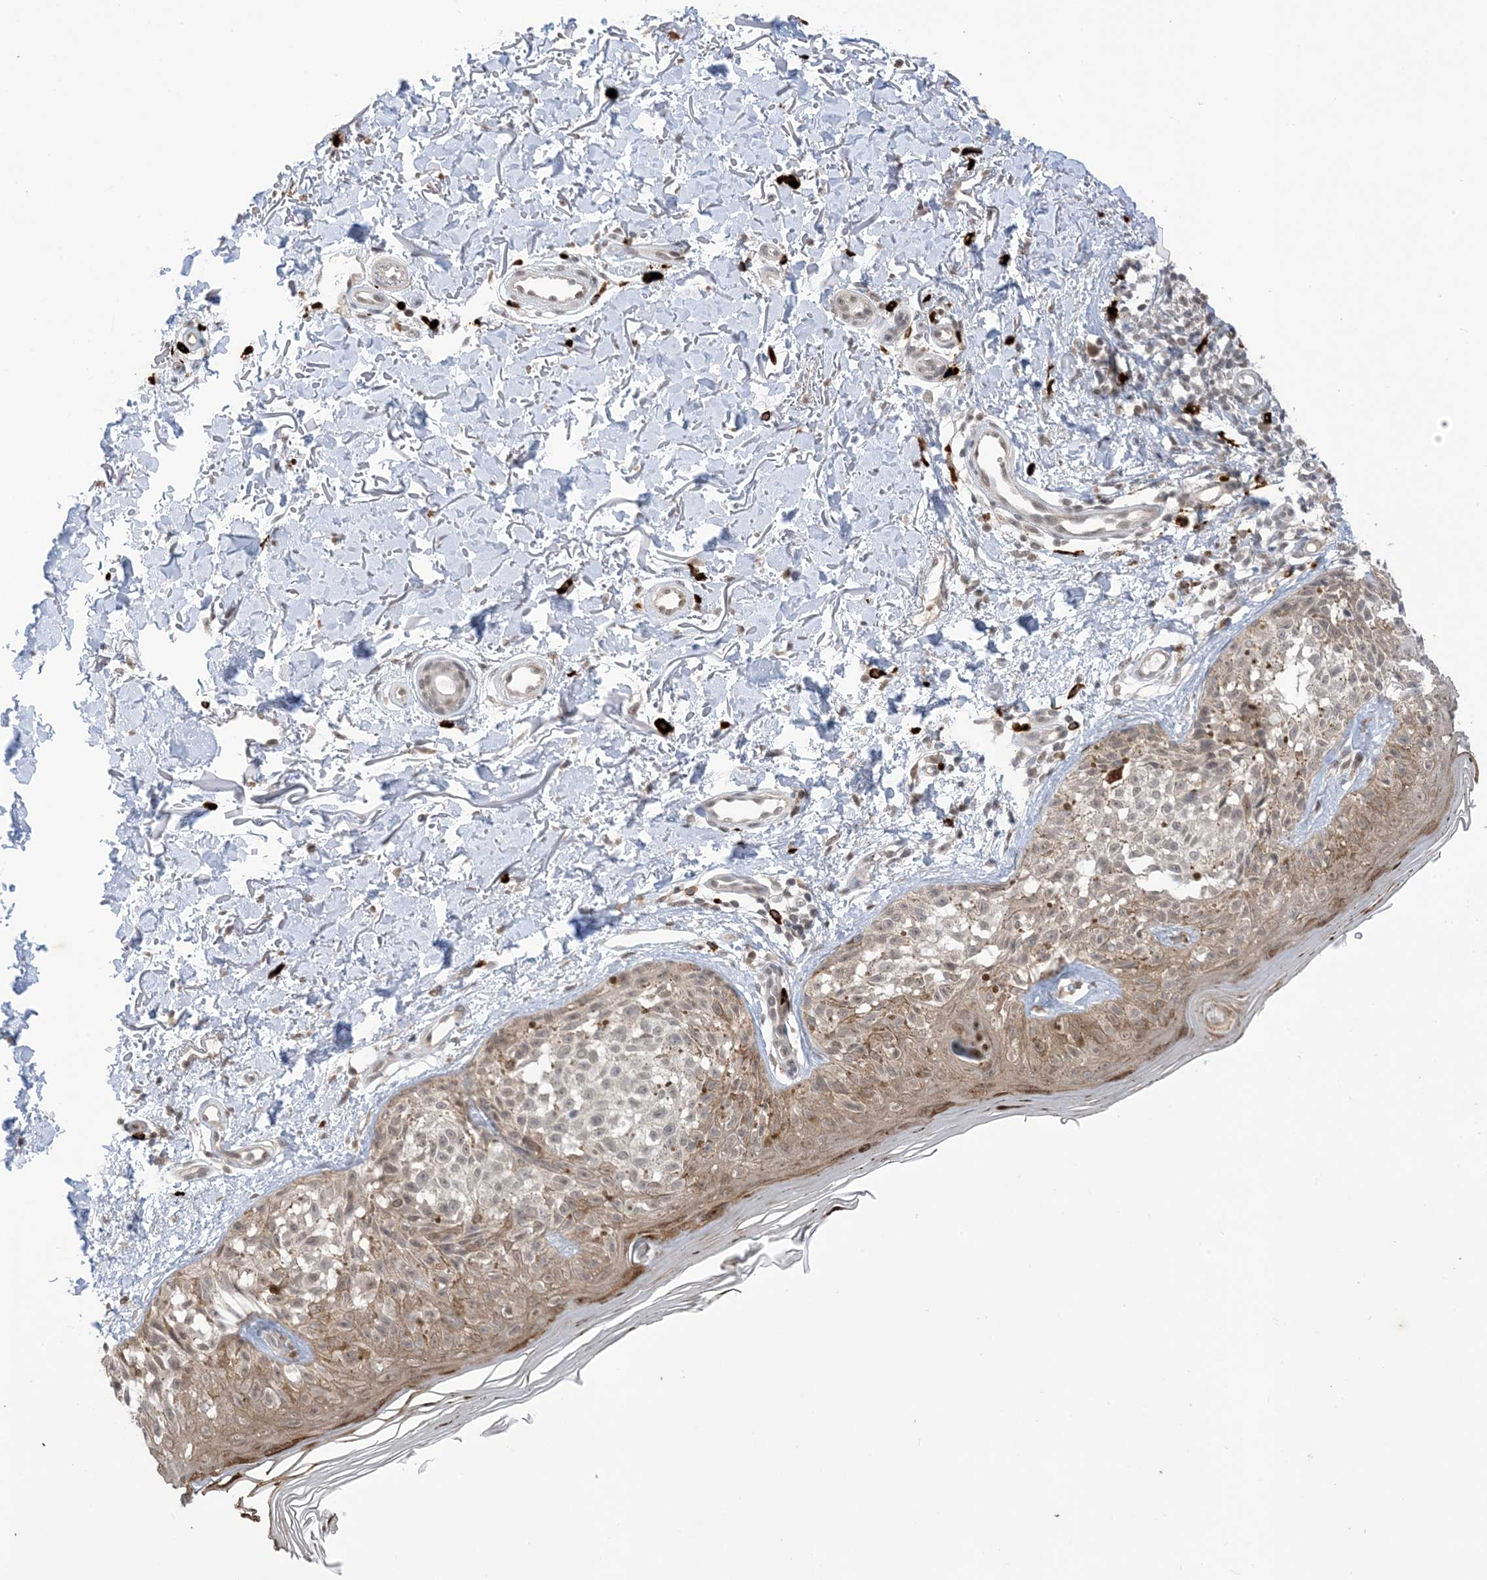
{"staining": {"intensity": "negative", "quantity": "none", "location": "none"}, "tissue": "melanoma", "cell_type": "Tumor cells", "image_type": "cancer", "snomed": [{"axis": "morphology", "description": "Malignant melanoma, NOS"}, {"axis": "topography", "description": "Skin"}], "caption": "IHC micrograph of human melanoma stained for a protein (brown), which reveals no positivity in tumor cells.", "gene": "RANBP9", "patient": {"sex": "female", "age": 50}}